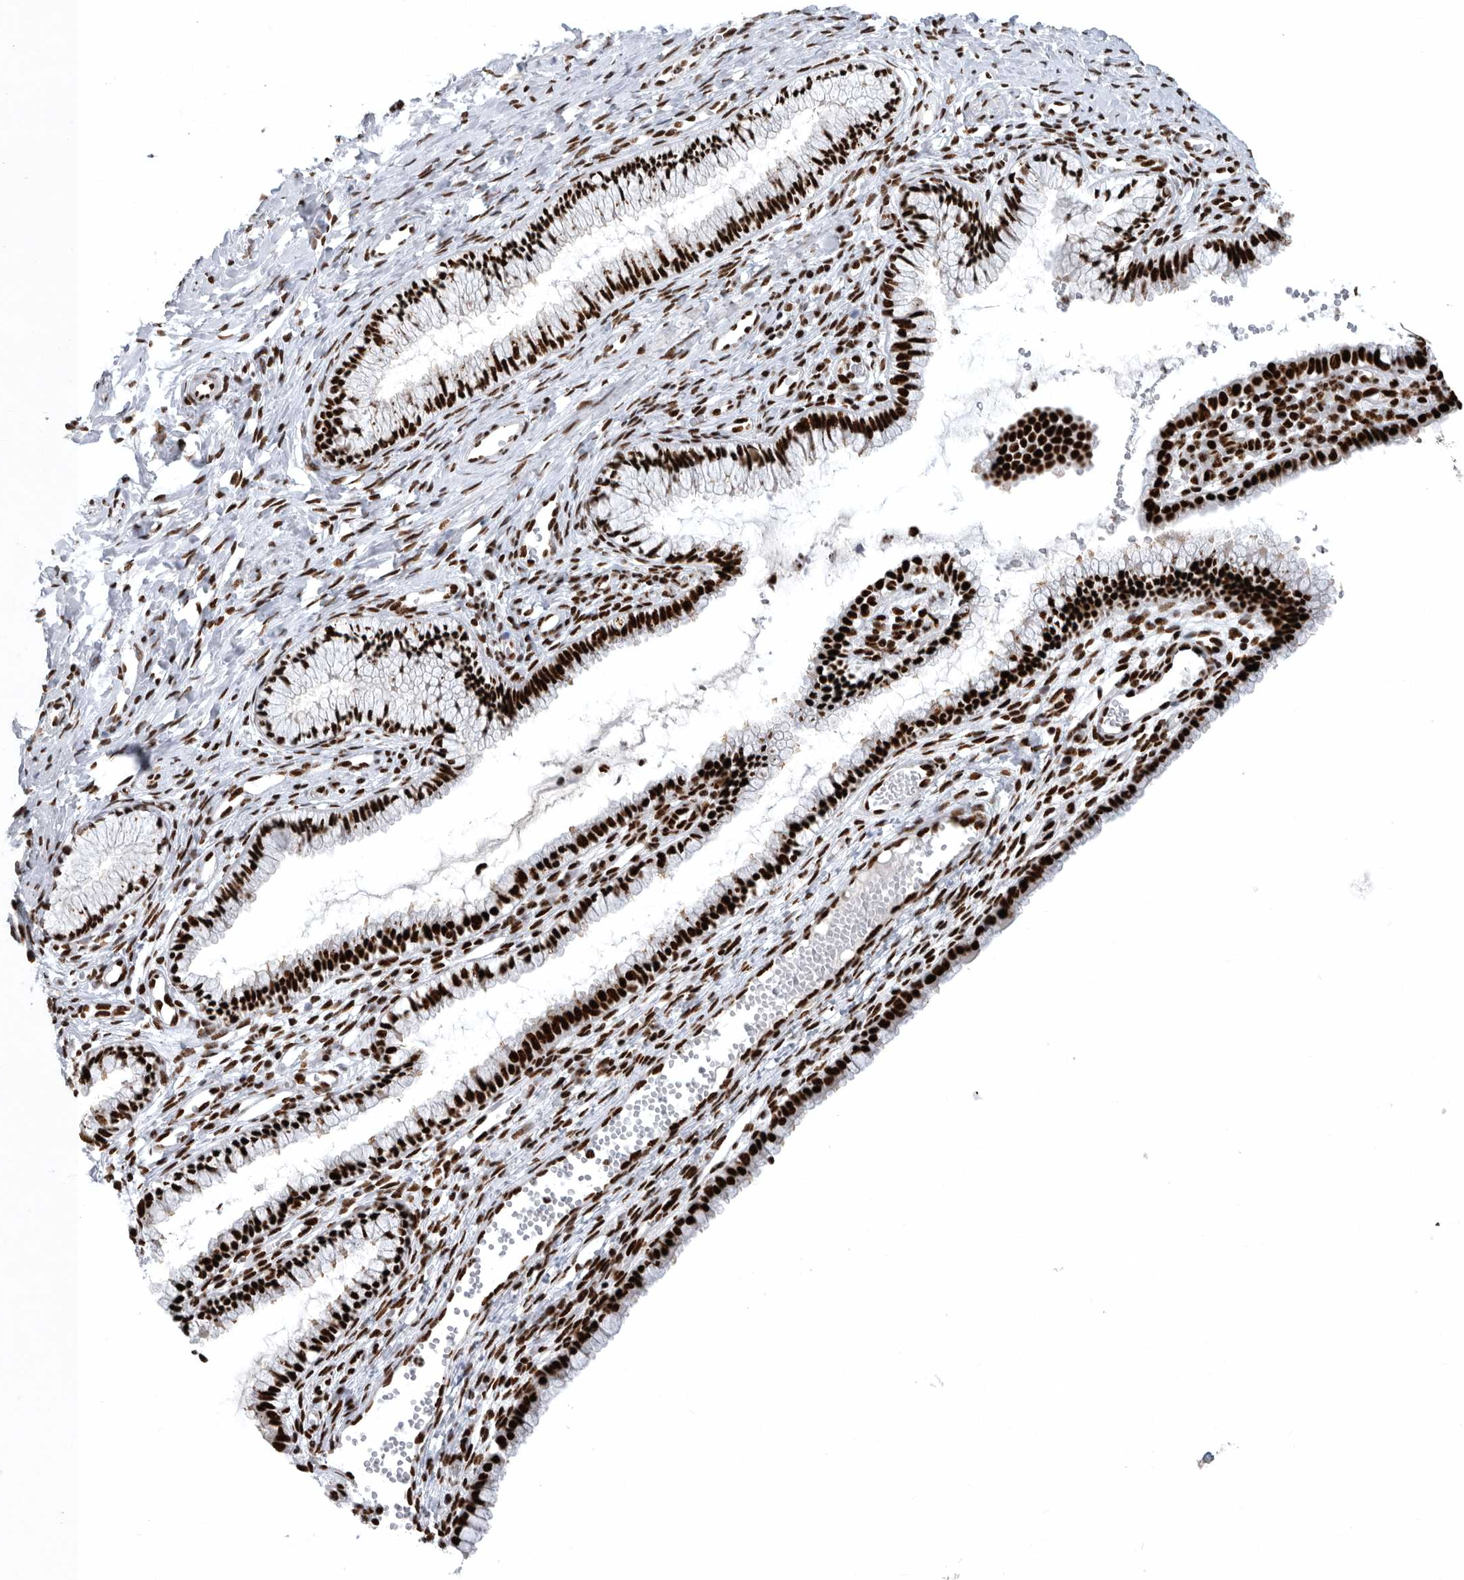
{"staining": {"intensity": "strong", "quantity": ">75%", "location": "nuclear"}, "tissue": "cervix", "cell_type": "Glandular cells", "image_type": "normal", "snomed": [{"axis": "morphology", "description": "Normal tissue, NOS"}, {"axis": "topography", "description": "Cervix"}], "caption": "Immunohistochemistry of benign human cervix demonstrates high levels of strong nuclear expression in about >75% of glandular cells. Ihc stains the protein in brown and the nuclei are stained blue.", "gene": "BCLAF1", "patient": {"sex": "female", "age": 27}}